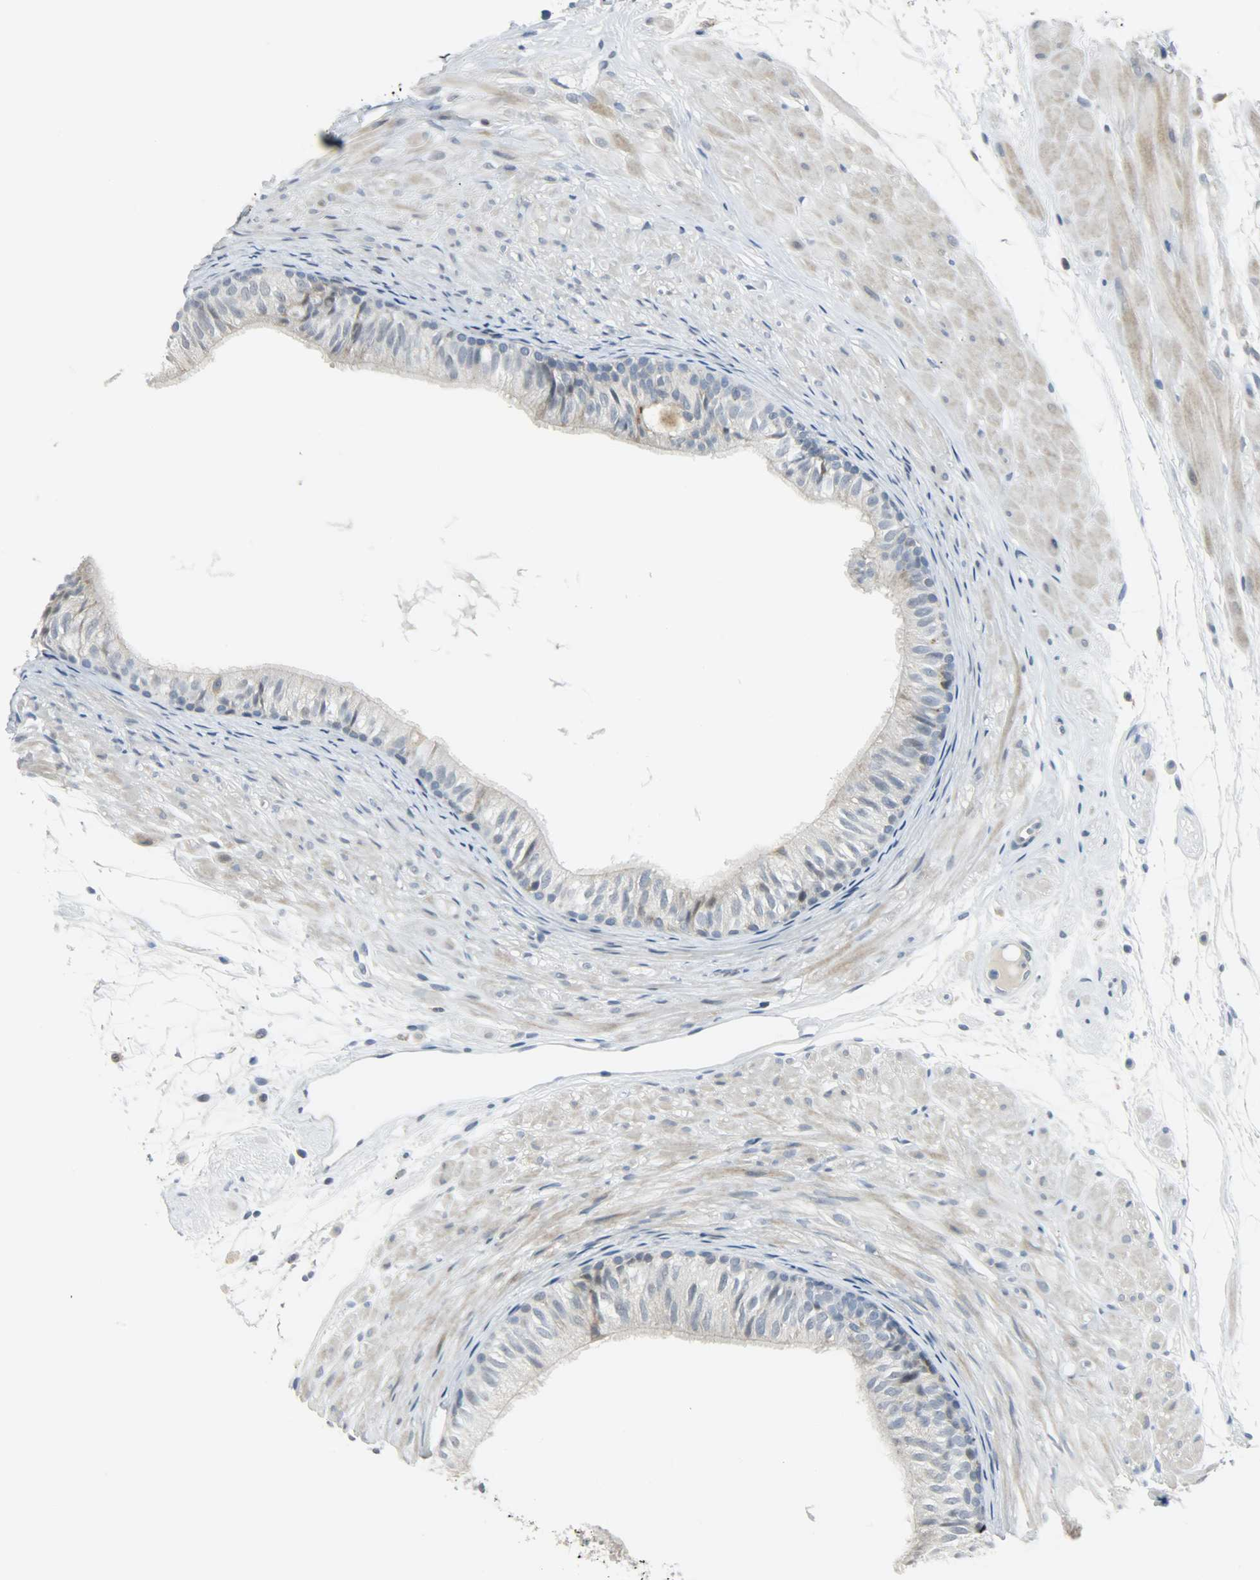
{"staining": {"intensity": "weak", "quantity": "<25%", "location": "cytoplasmic/membranous"}, "tissue": "epididymis", "cell_type": "Glandular cells", "image_type": "normal", "snomed": [{"axis": "morphology", "description": "Normal tissue, NOS"}, {"axis": "morphology", "description": "Atrophy, NOS"}, {"axis": "topography", "description": "Testis"}, {"axis": "topography", "description": "Epididymis"}], "caption": "Unremarkable epididymis was stained to show a protein in brown. There is no significant positivity in glandular cells.", "gene": "CD4", "patient": {"sex": "male", "age": 18}}